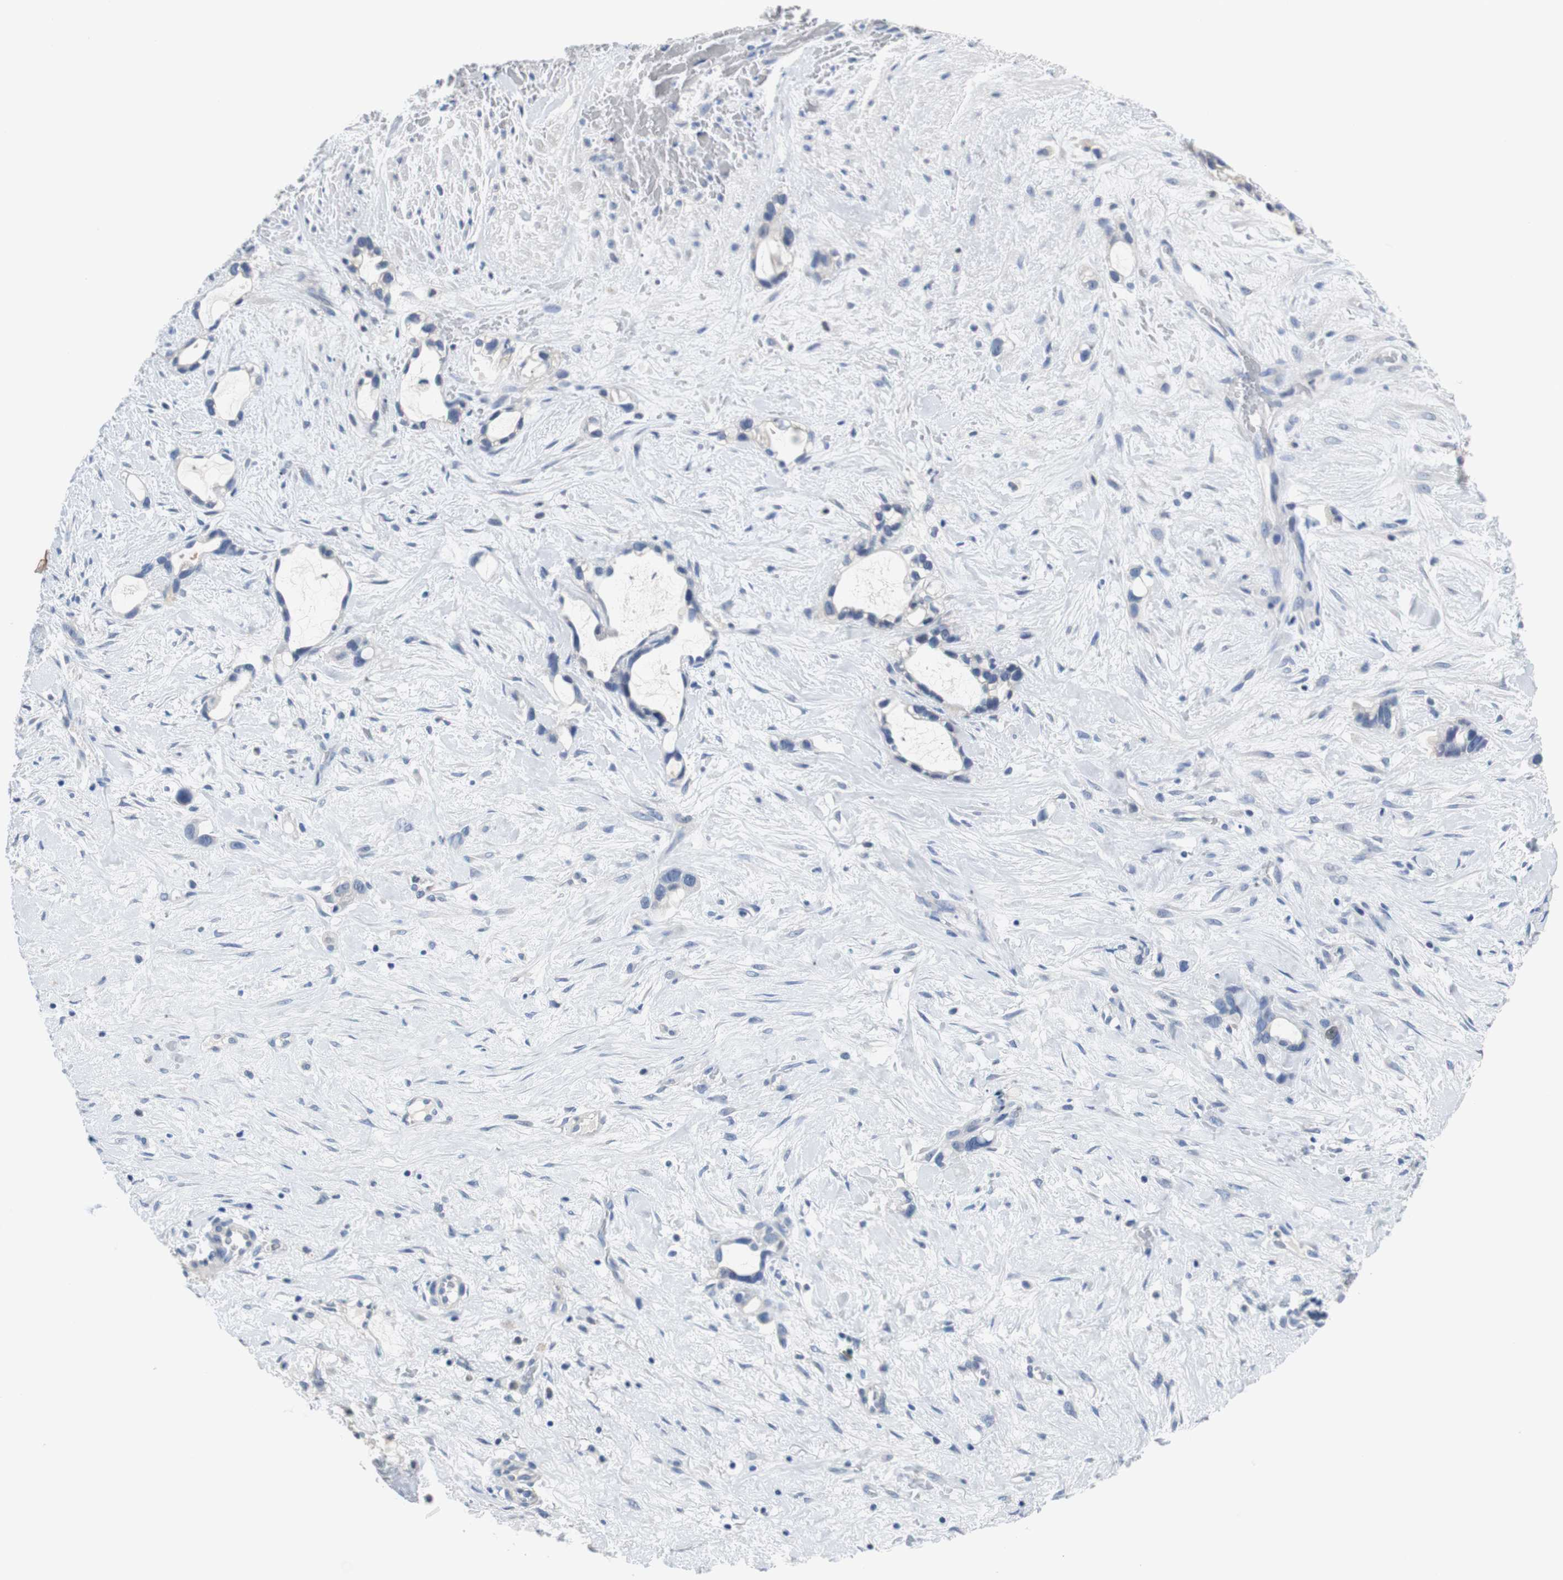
{"staining": {"intensity": "negative", "quantity": "none", "location": "none"}, "tissue": "liver cancer", "cell_type": "Tumor cells", "image_type": "cancer", "snomed": [{"axis": "morphology", "description": "Cholangiocarcinoma"}, {"axis": "topography", "description": "Liver"}], "caption": "Human liver cancer stained for a protein using immunohistochemistry demonstrates no expression in tumor cells.", "gene": "PCK1", "patient": {"sex": "female", "age": 65}}